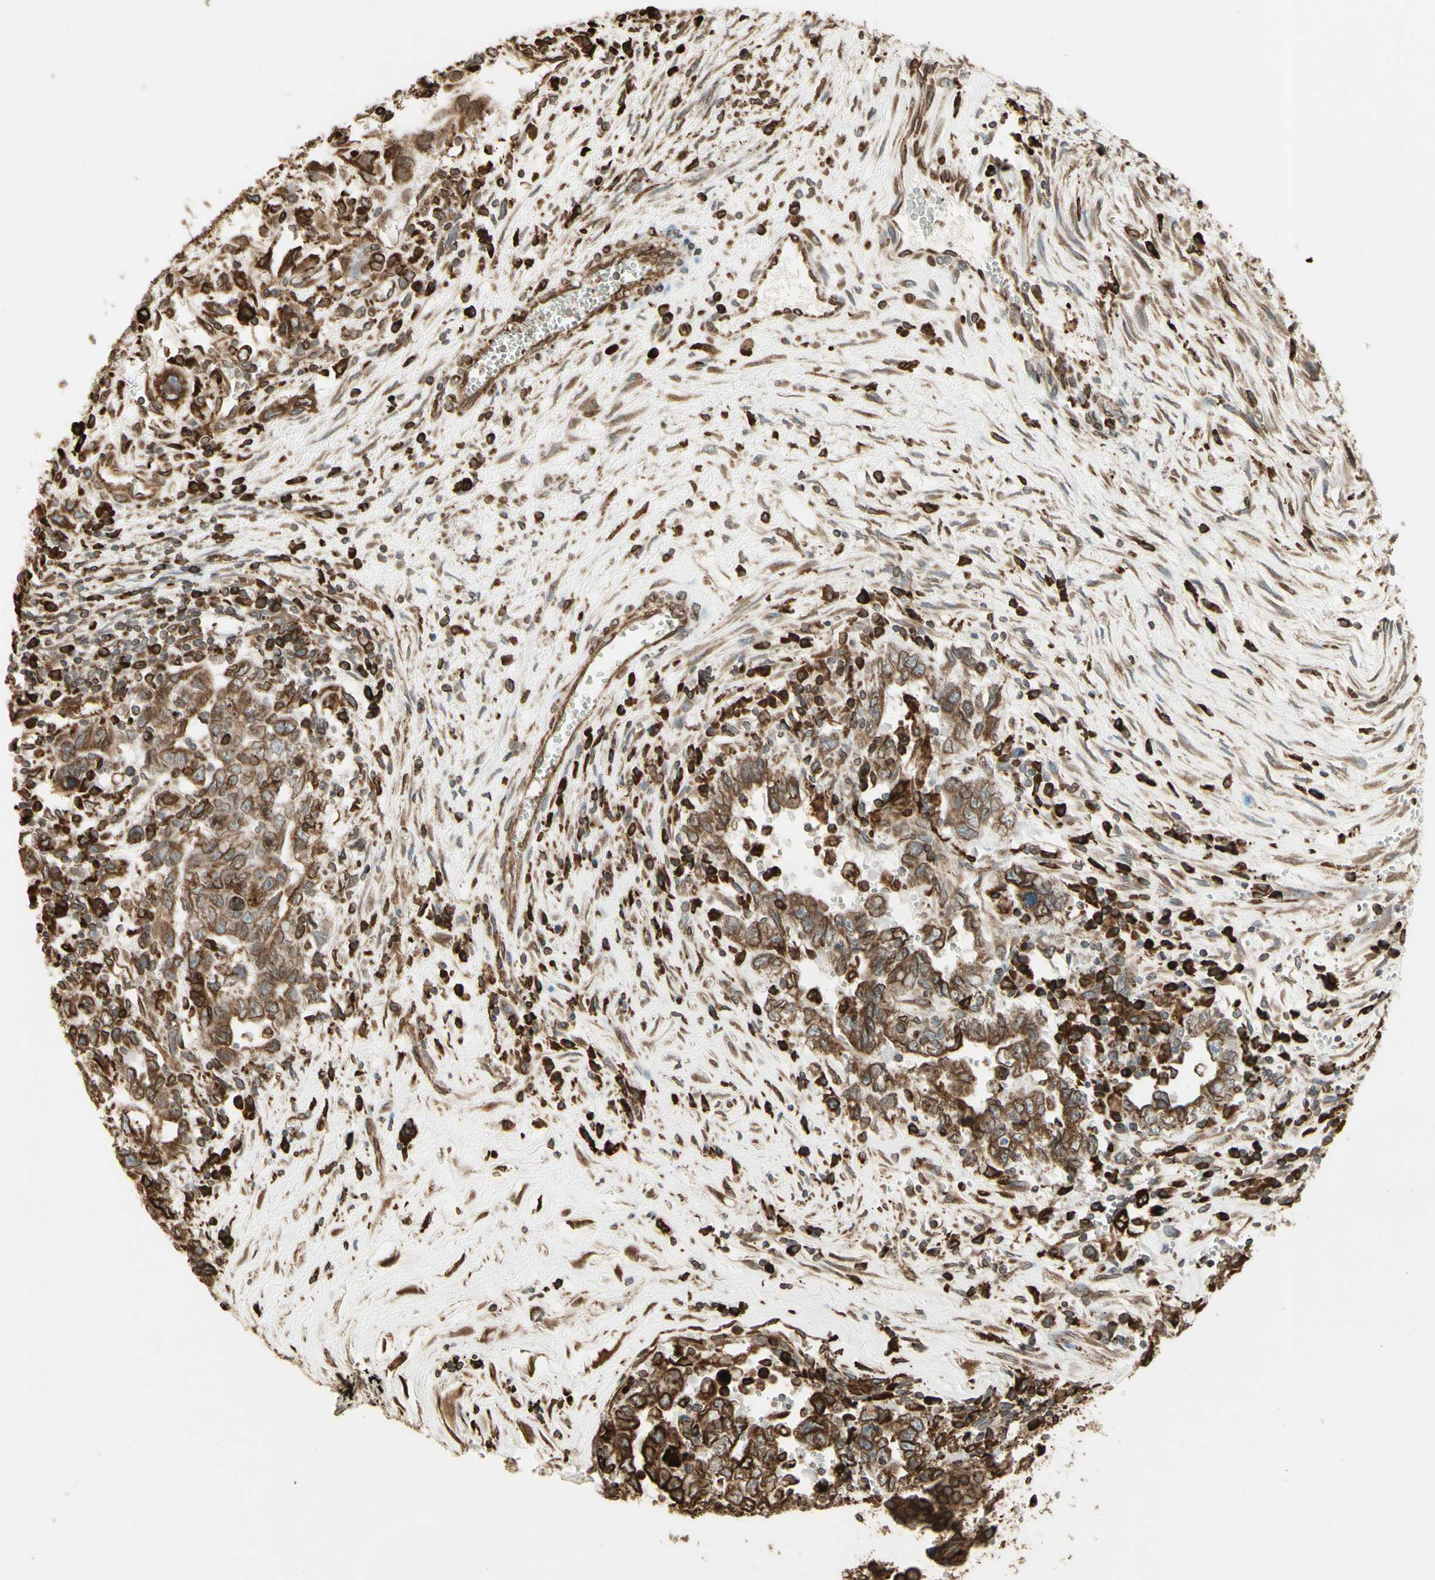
{"staining": {"intensity": "moderate", "quantity": ">75%", "location": "cytoplasmic/membranous"}, "tissue": "testis cancer", "cell_type": "Tumor cells", "image_type": "cancer", "snomed": [{"axis": "morphology", "description": "Carcinoma, Embryonal, NOS"}, {"axis": "topography", "description": "Testis"}], "caption": "The immunohistochemical stain shows moderate cytoplasmic/membranous positivity in tumor cells of embryonal carcinoma (testis) tissue.", "gene": "CANX", "patient": {"sex": "male", "age": 28}}